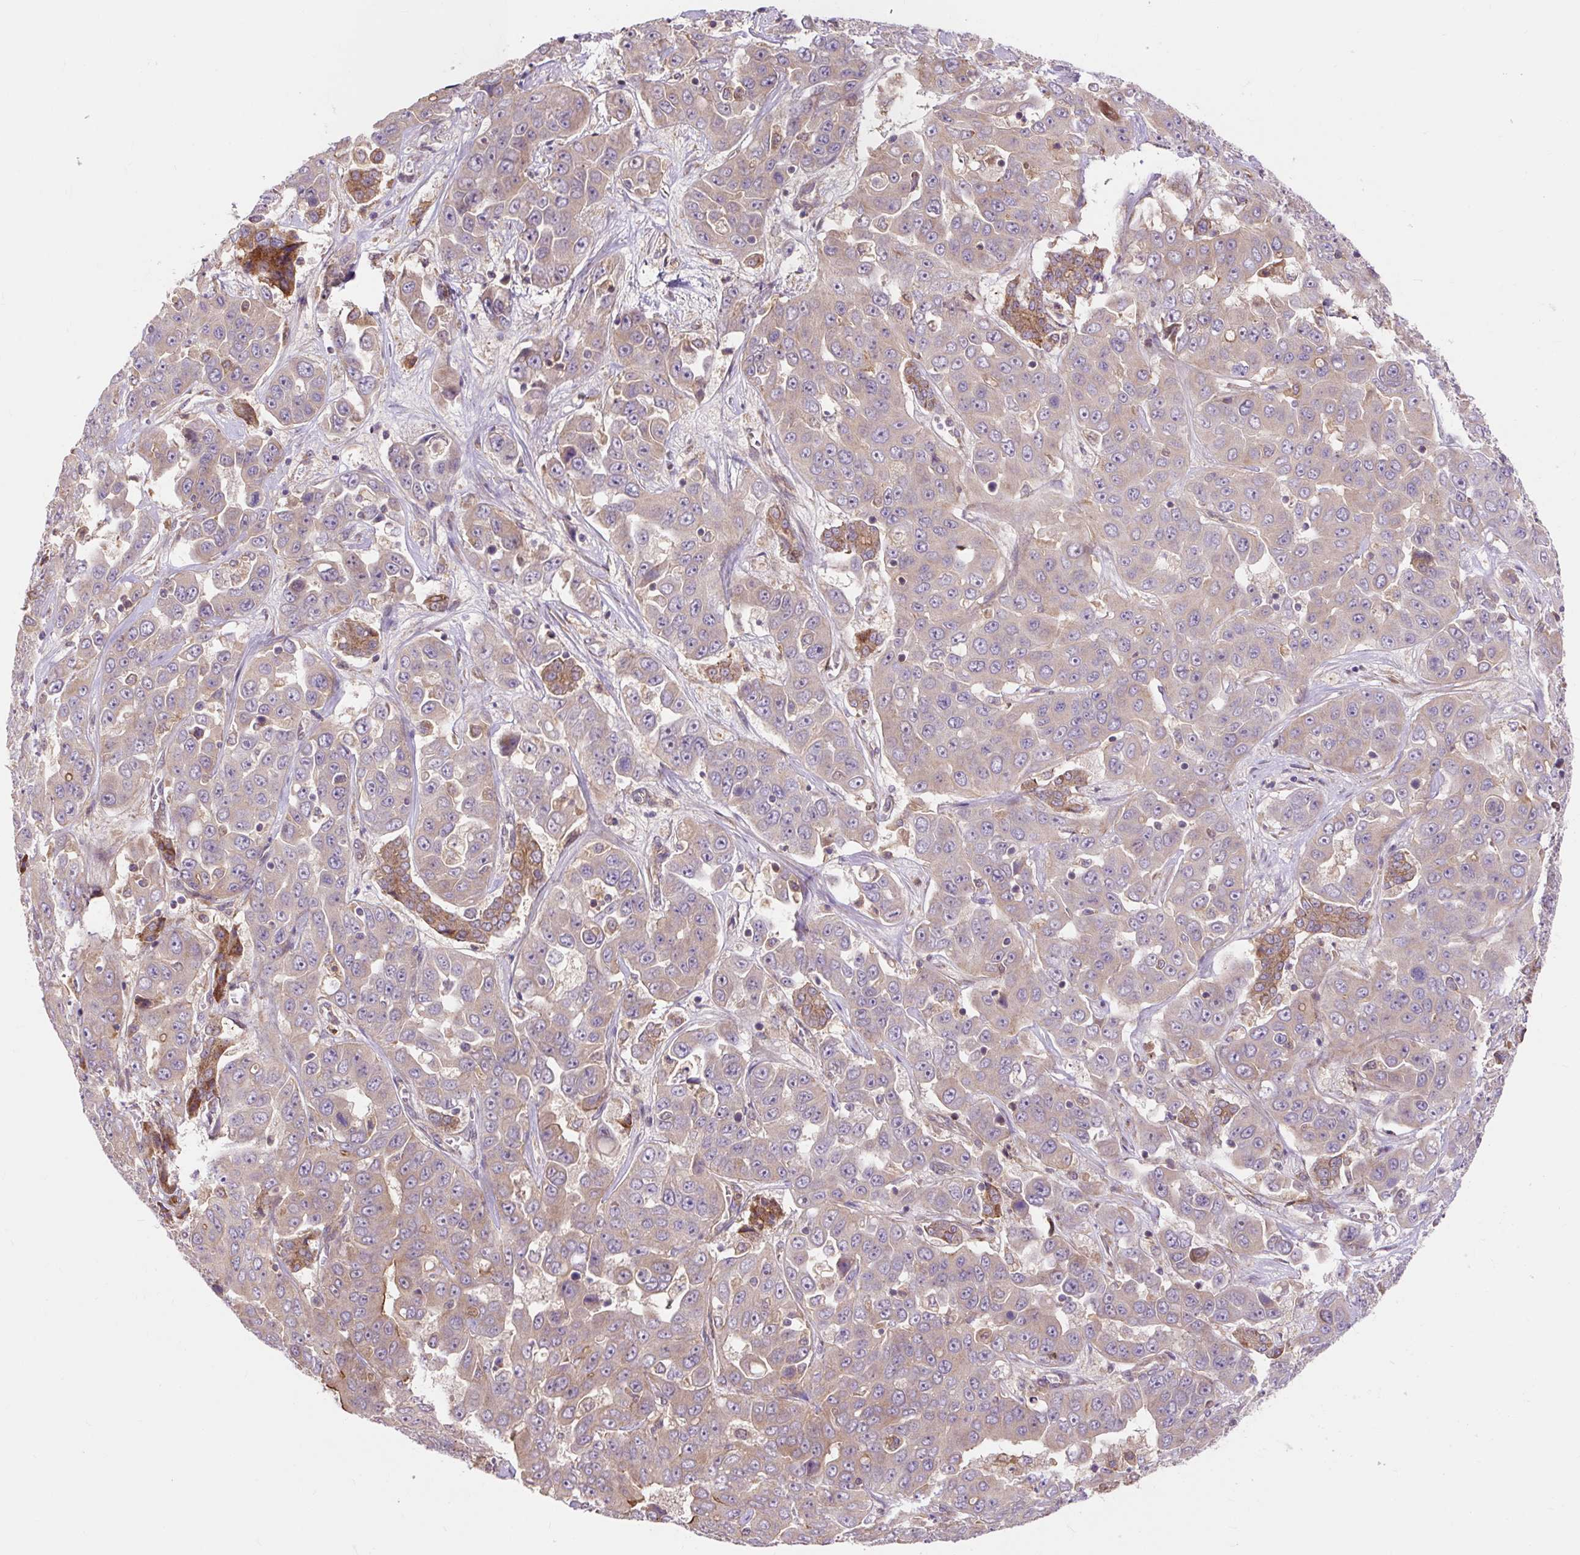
{"staining": {"intensity": "weak", "quantity": "25%-75%", "location": "cytoplasmic/membranous"}, "tissue": "liver cancer", "cell_type": "Tumor cells", "image_type": "cancer", "snomed": [{"axis": "morphology", "description": "Cholangiocarcinoma"}, {"axis": "topography", "description": "Liver"}], "caption": "Human liver cancer (cholangiocarcinoma) stained with a protein marker displays weak staining in tumor cells.", "gene": "TRIAP1", "patient": {"sex": "female", "age": 52}}